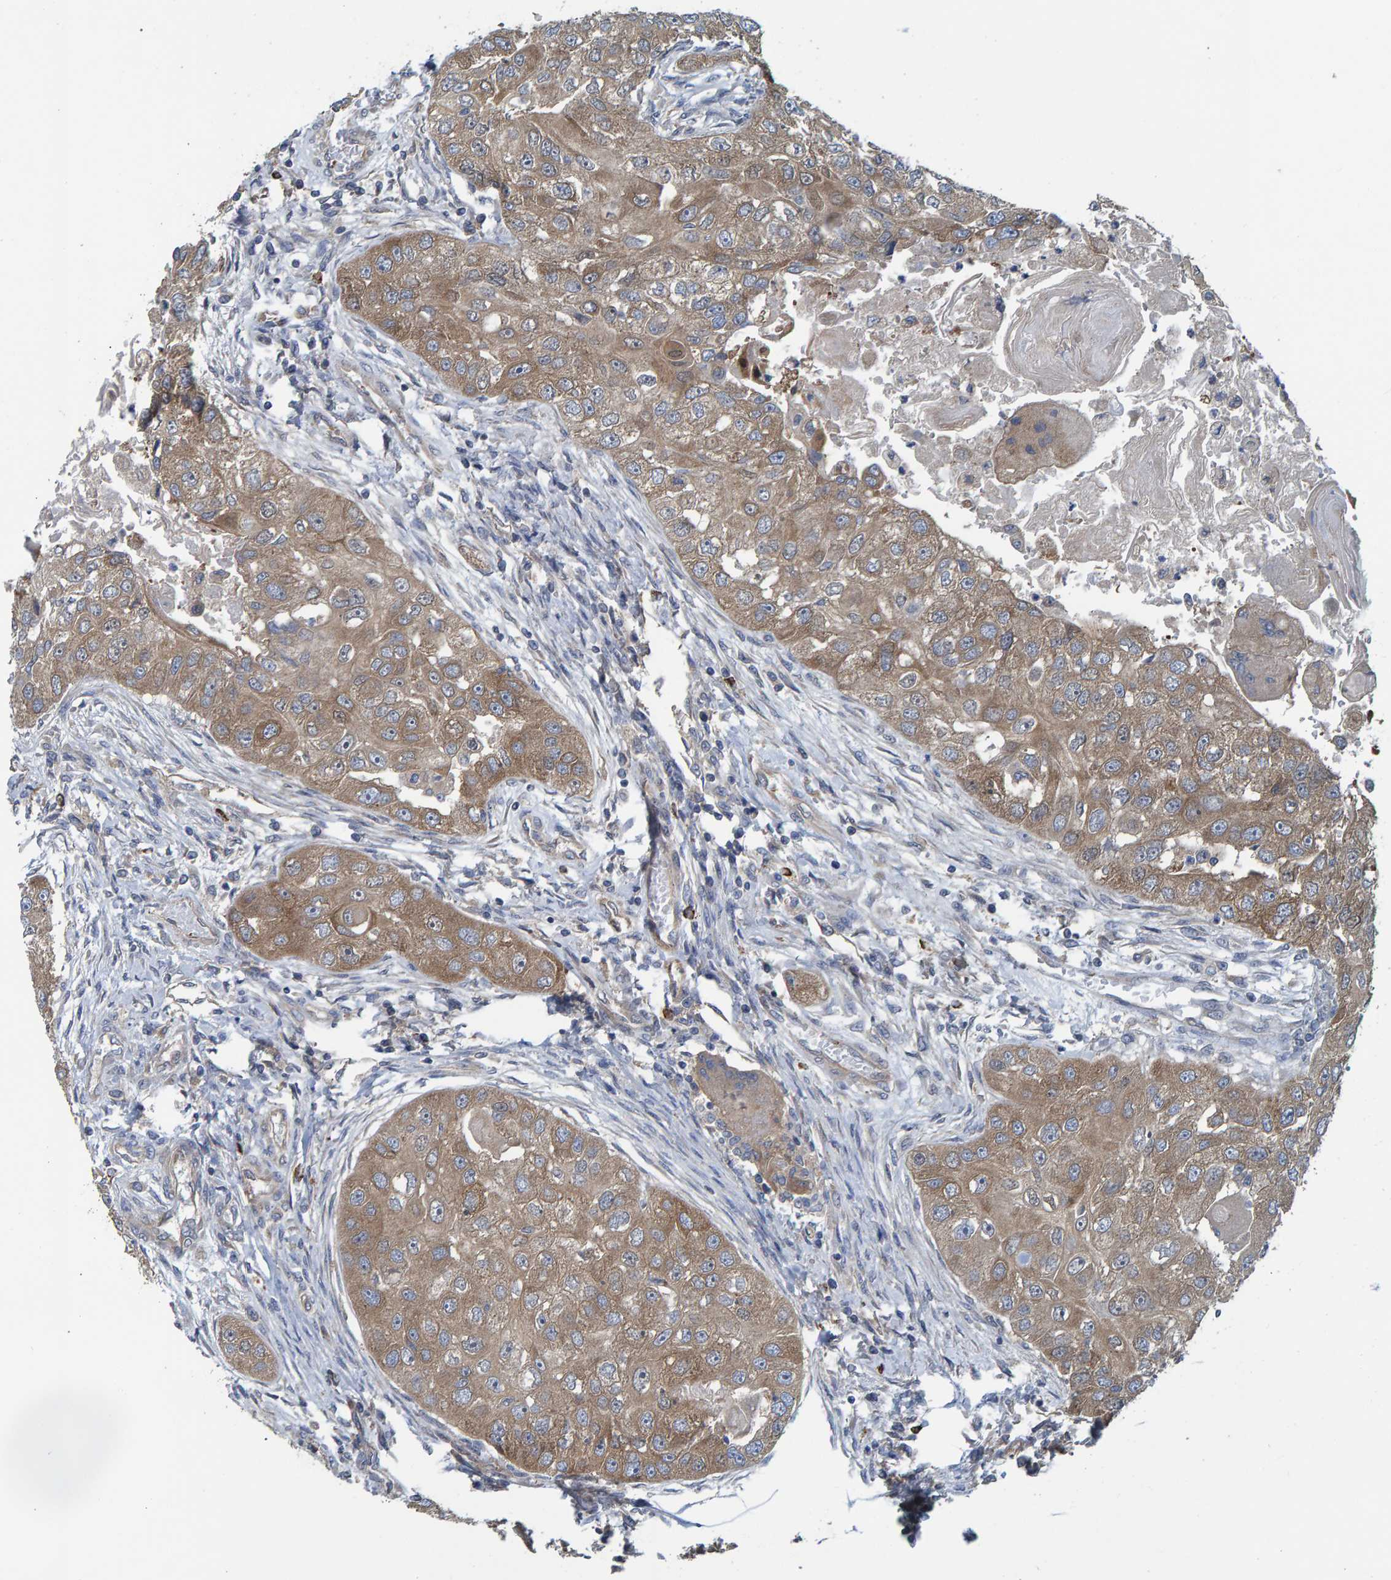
{"staining": {"intensity": "moderate", "quantity": ">75%", "location": "cytoplasmic/membranous"}, "tissue": "head and neck cancer", "cell_type": "Tumor cells", "image_type": "cancer", "snomed": [{"axis": "morphology", "description": "Normal tissue, NOS"}, {"axis": "morphology", "description": "Squamous cell carcinoma, NOS"}, {"axis": "topography", "description": "Skeletal muscle"}, {"axis": "topography", "description": "Head-Neck"}], "caption": "This micrograph exhibits immunohistochemistry staining of squamous cell carcinoma (head and neck), with medium moderate cytoplasmic/membranous staining in about >75% of tumor cells.", "gene": "LRSAM1", "patient": {"sex": "male", "age": 51}}